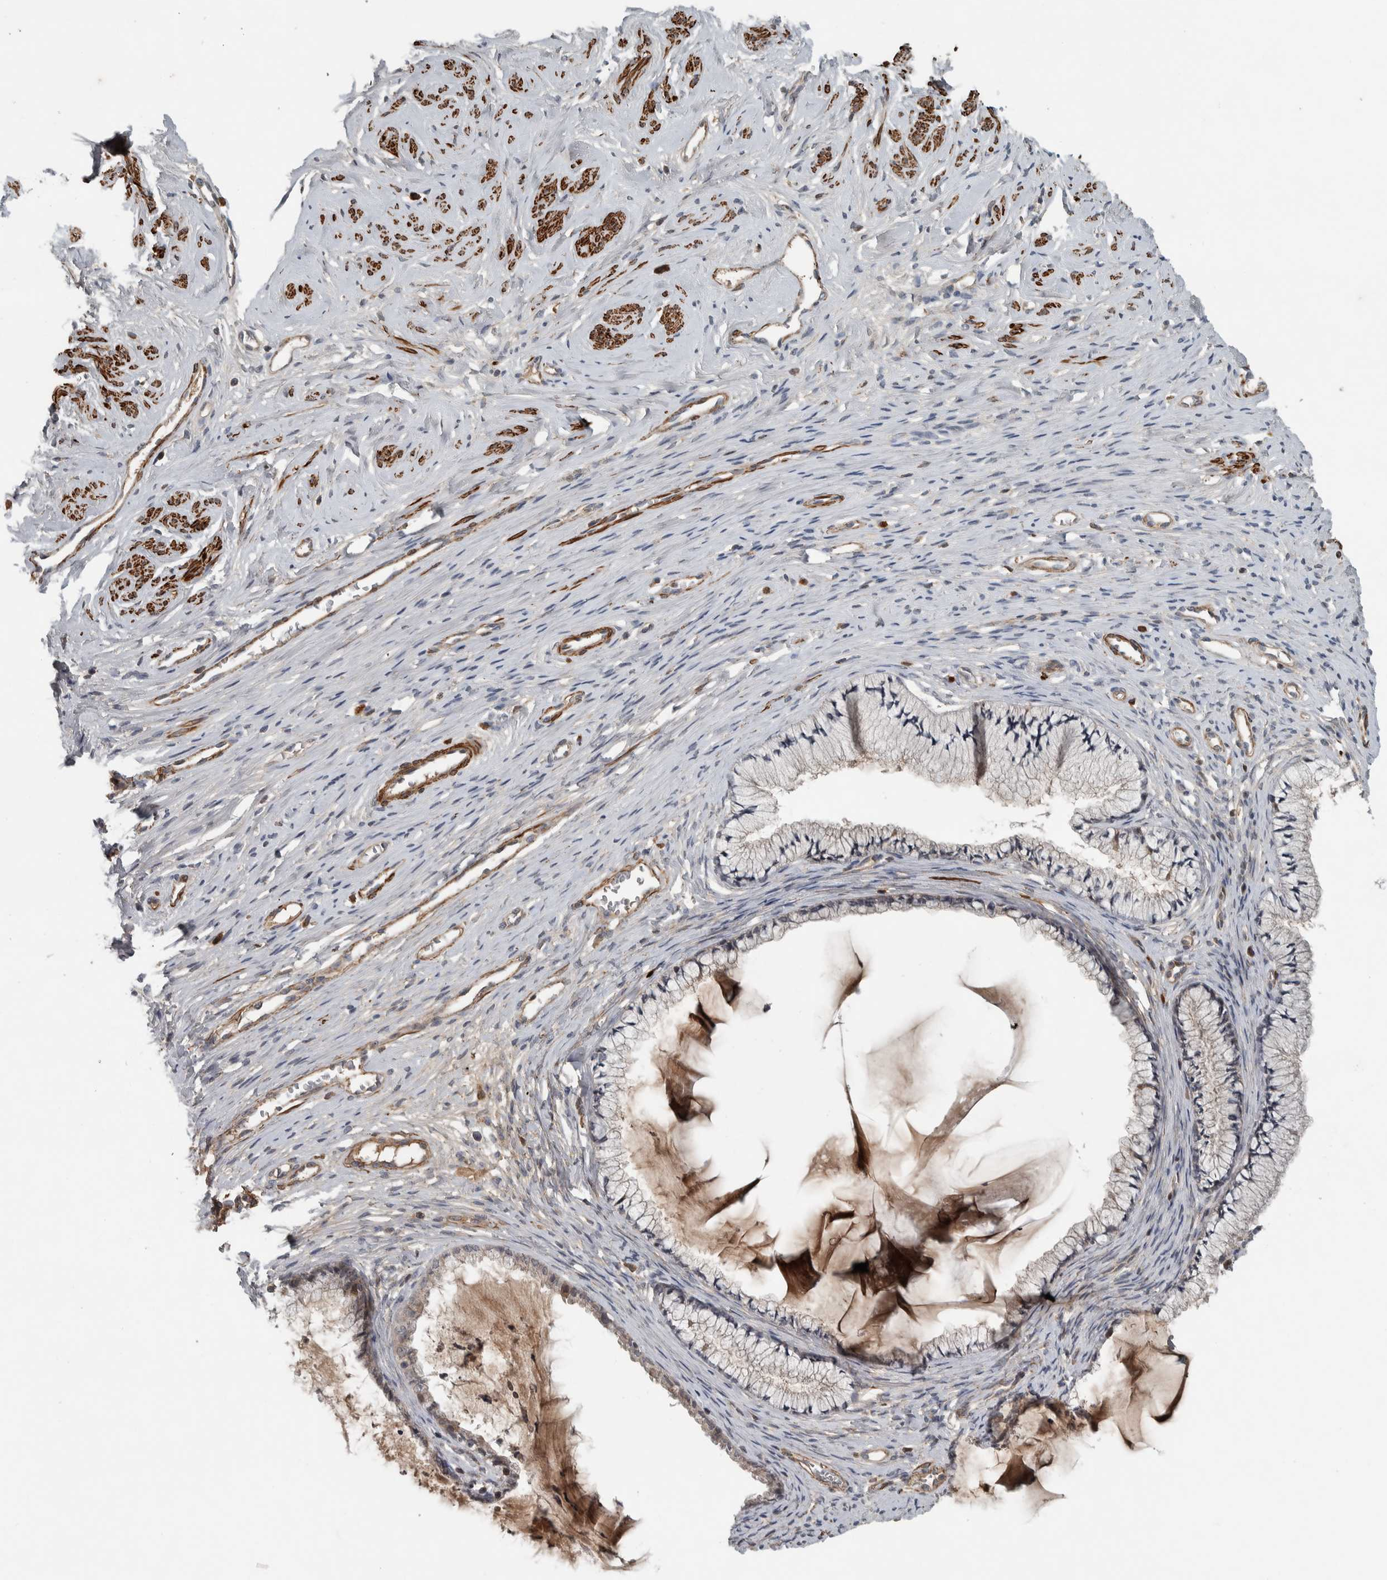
{"staining": {"intensity": "negative", "quantity": "none", "location": "none"}, "tissue": "cervix", "cell_type": "Glandular cells", "image_type": "normal", "snomed": [{"axis": "morphology", "description": "Normal tissue, NOS"}, {"axis": "topography", "description": "Cervix"}], "caption": "Glandular cells show no significant expression in unremarkable cervix. (Brightfield microscopy of DAB IHC at high magnification).", "gene": "LBHD1", "patient": {"sex": "female", "age": 77}}